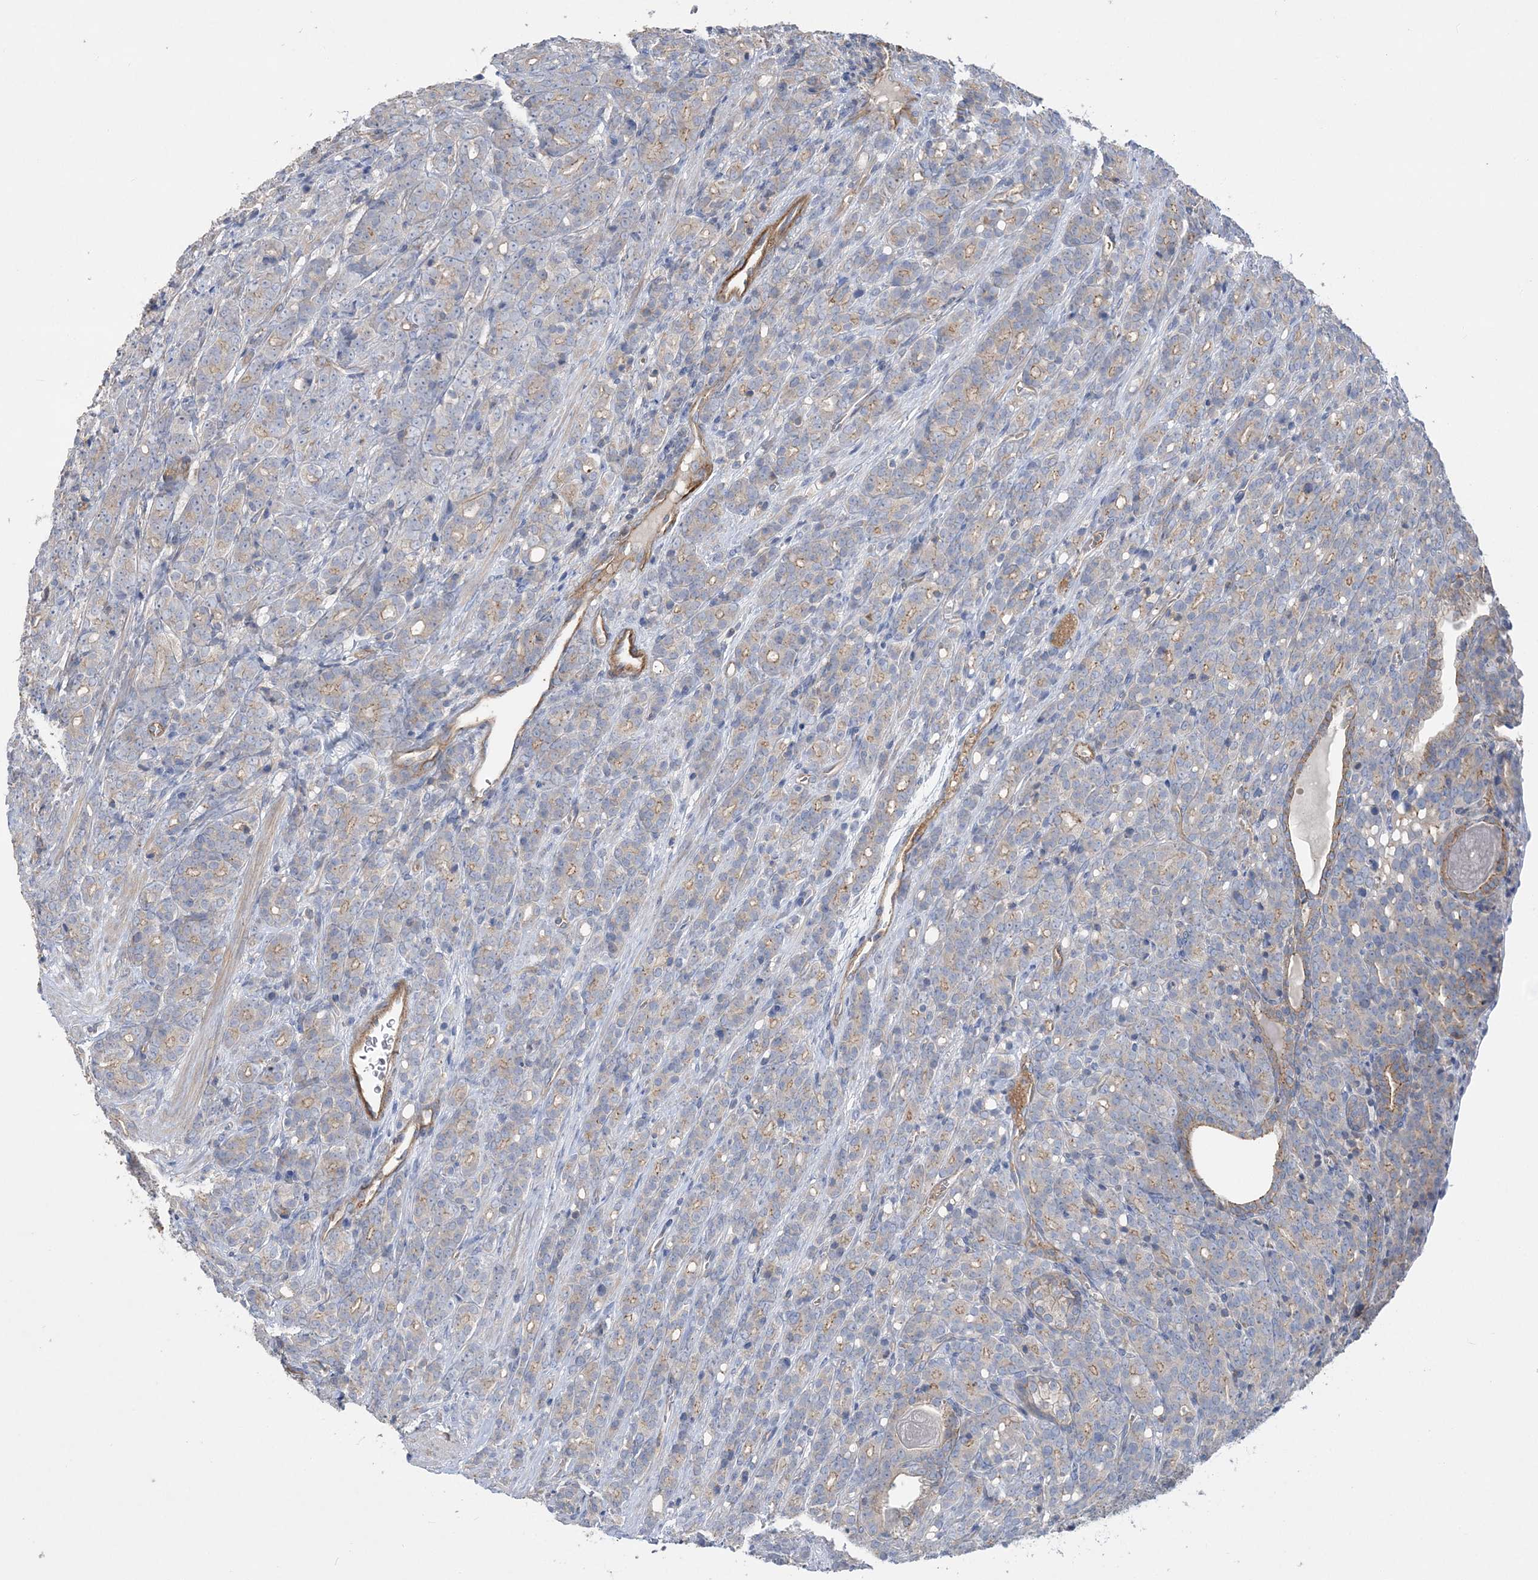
{"staining": {"intensity": "weak", "quantity": "25%-75%", "location": "cytoplasmic/membranous"}, "tissue": "prostate cancer", "cell_type": "Tumor cells", "image_type": "cancer", "snomed": [{"axis": "morphology", "description": "Adenocarcinoma, High grade"}, {"axis": "topography", "description": "Prostate"}], "caption": "Protein staining of prostate cancer tissue reveals weak cytoplasmic/membranous expression in approximately 25%-75% of tumor cells.", "gene": "PIGC", "patient": {"sex": "male", "age": 62}}